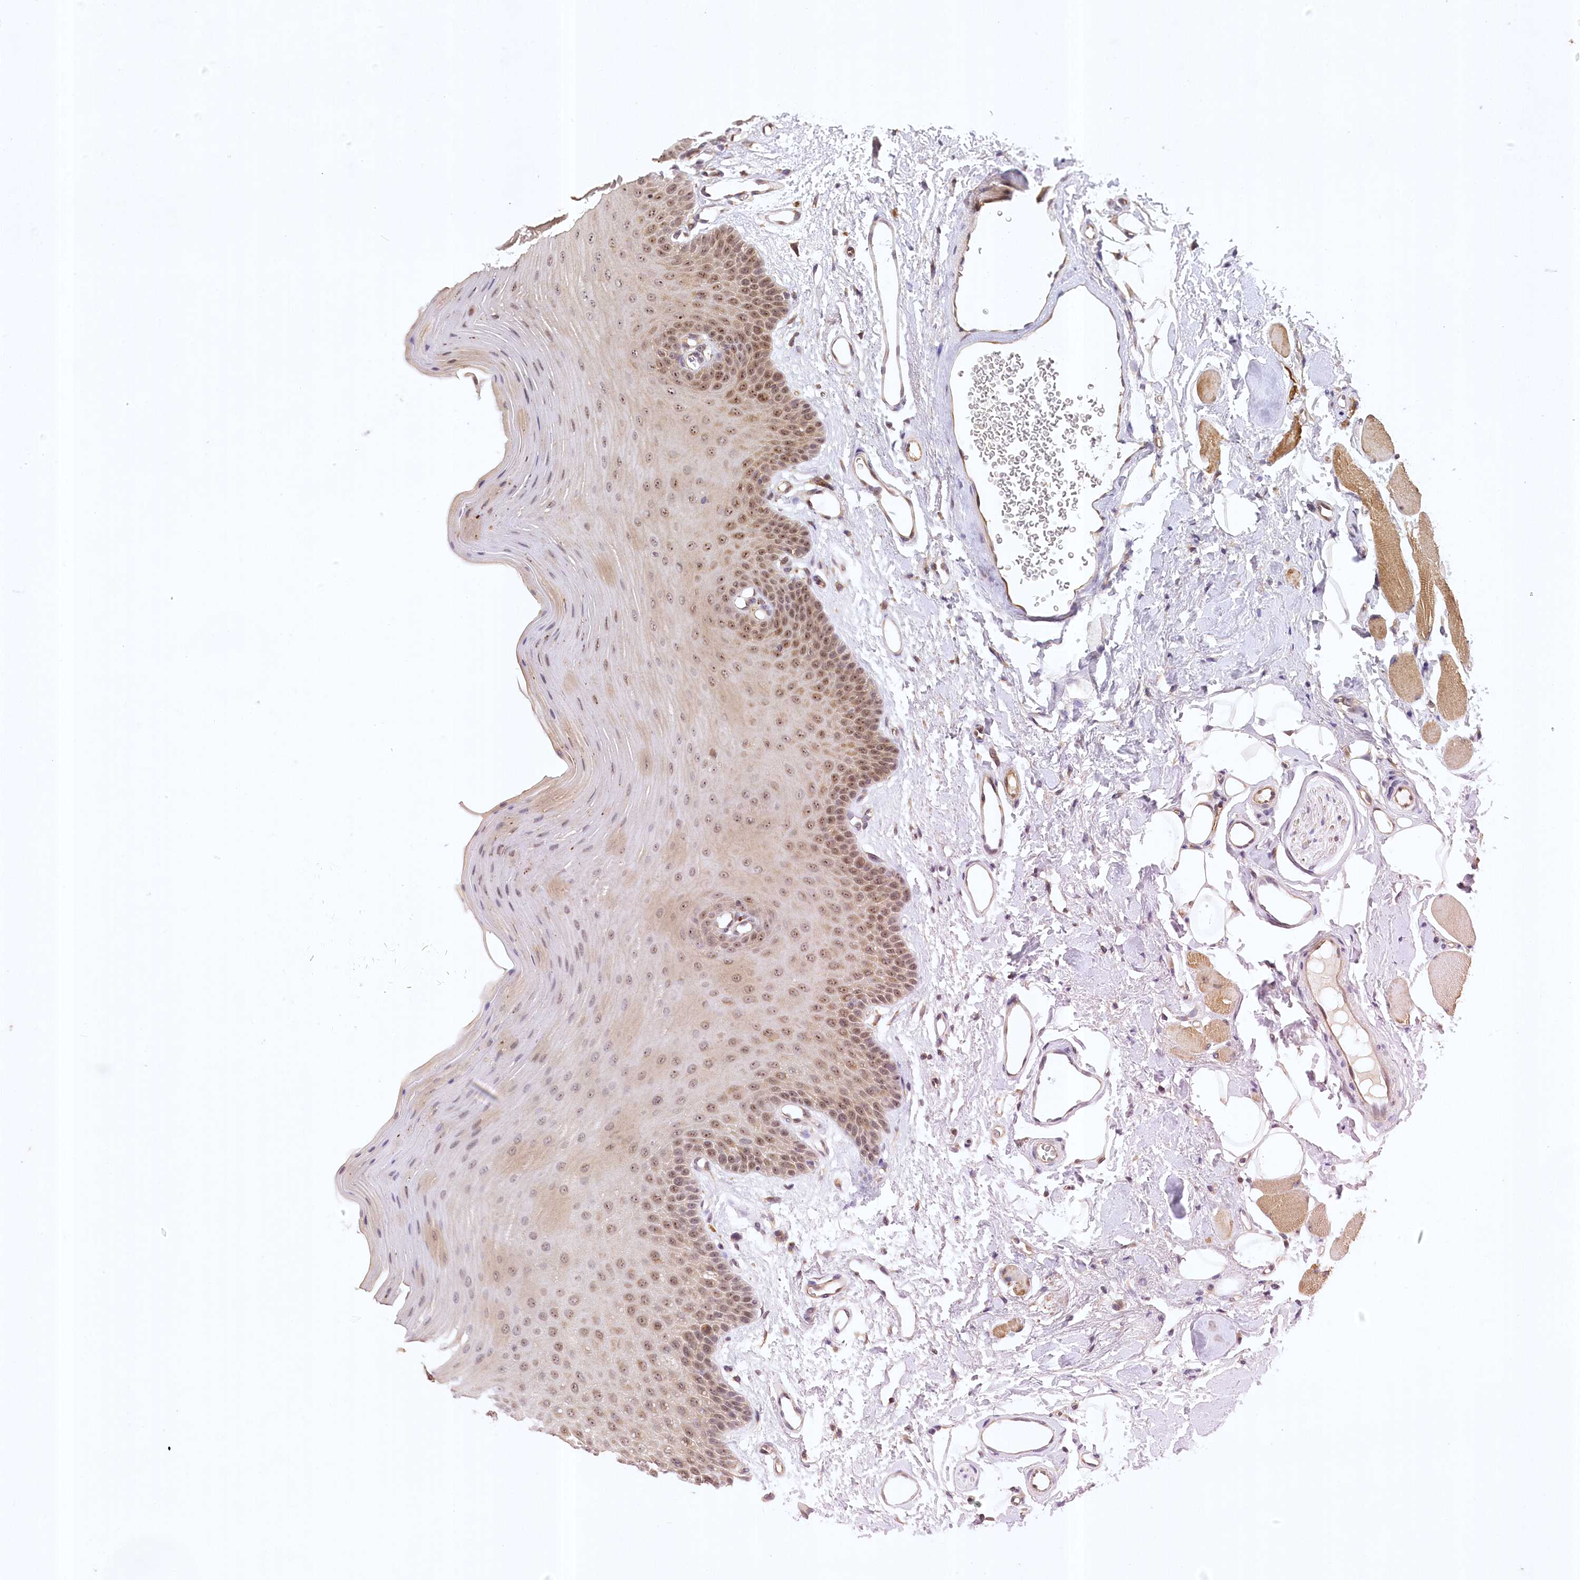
{"staining": {"intensity": "moderate", "quantity": ">75%", "location": "cytoplasmic/membranous,nuclear"}, "tissue": "oral mucosa", "cell_type": "Squamous epithelial cells", "image_type": "normal", "snomed": [{"axis": "morphology", "description": "Normal tissue, NOS"}, {"axis": "topography", "description": "Oral tissue"}], "caption": "Human oral mucosa stained with a brown dye exhibits moderate cytoplasmic/membranous,nuclear positive positivity in approximately >75% of squamous epithelial cells.", "gene": "SERGEF", "patient": {"sex": "male", "age": 68}}